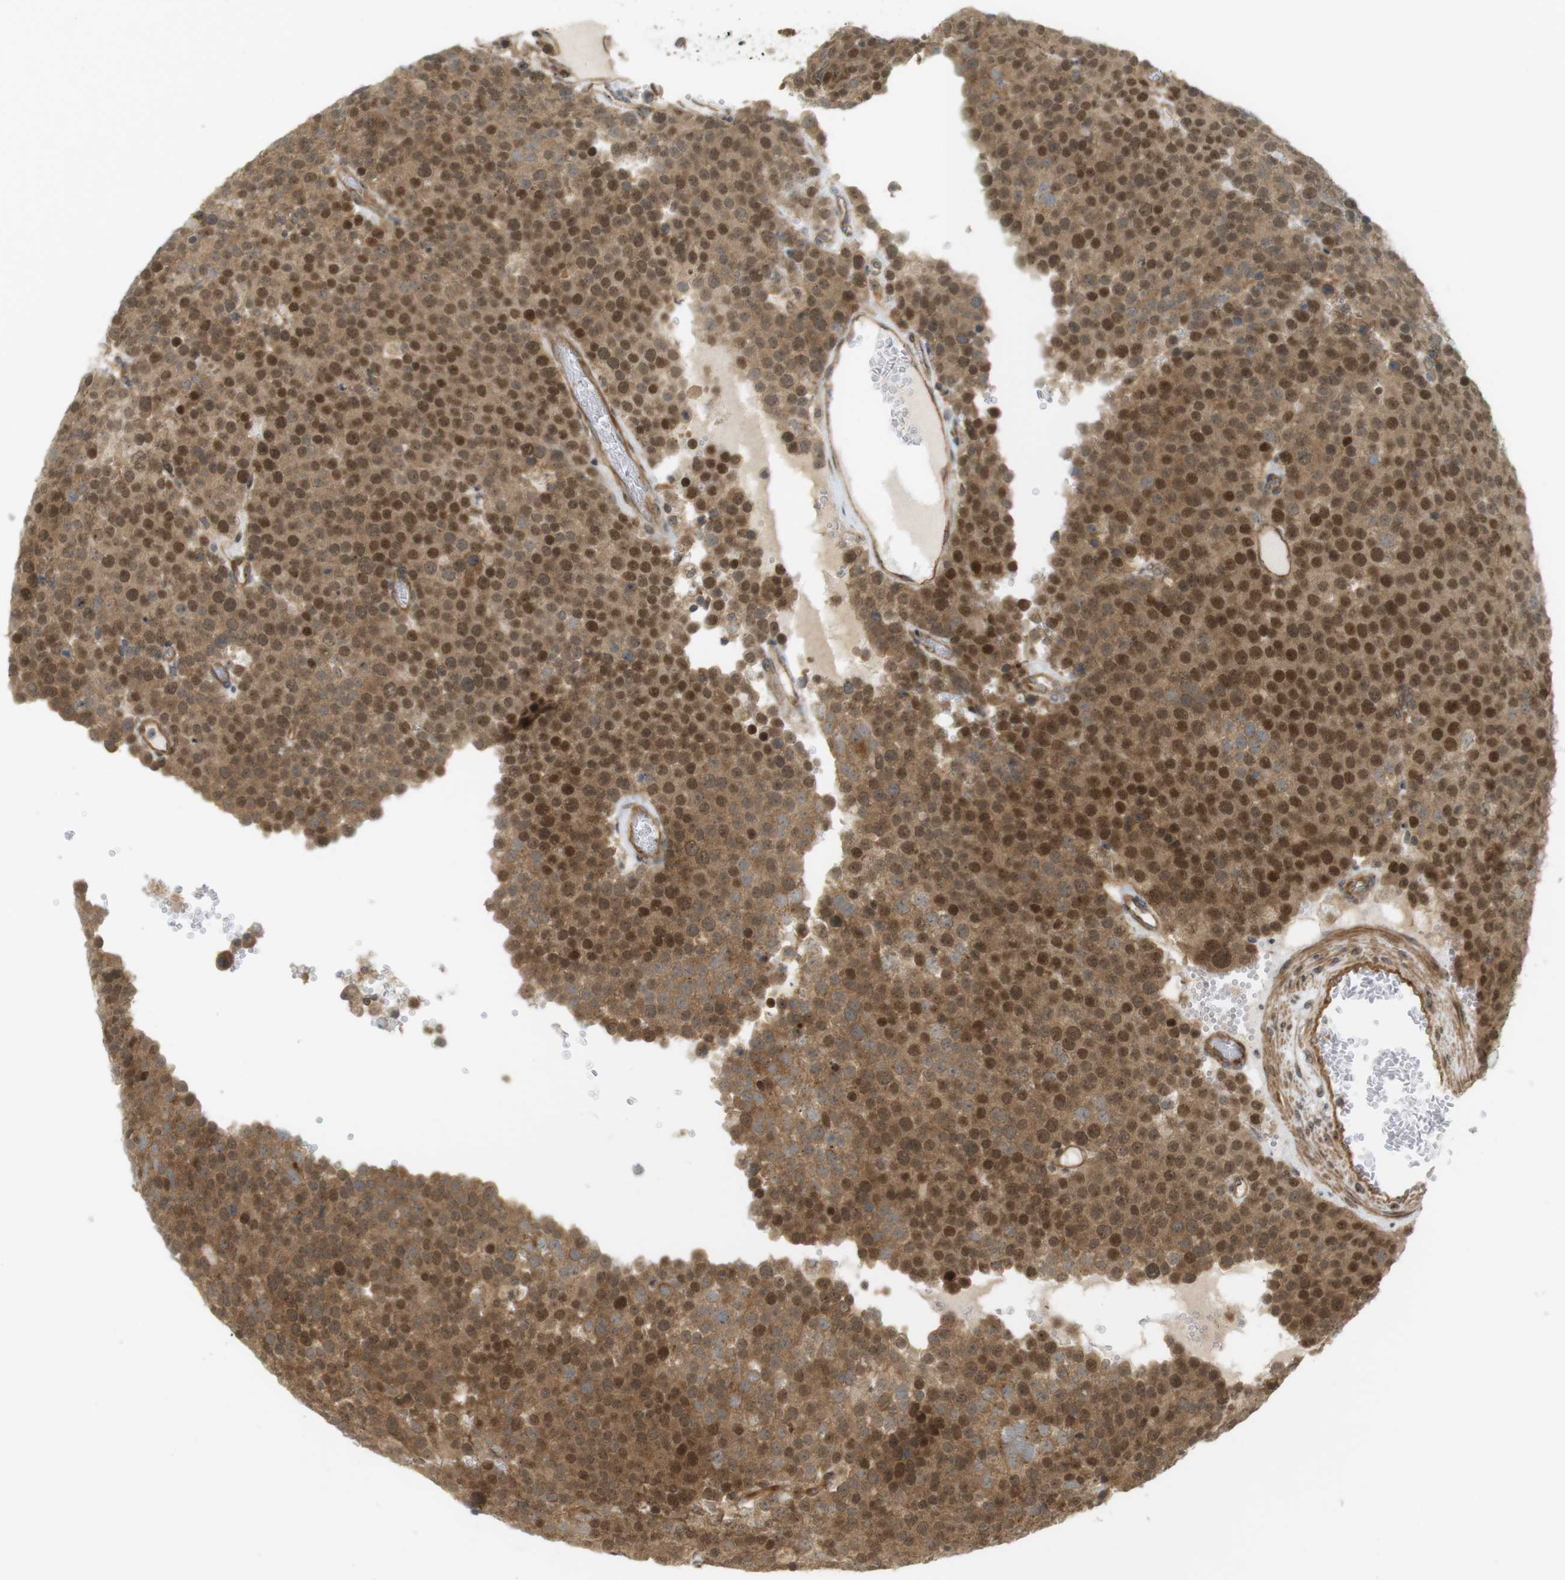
{"staining": {"intensity": "strong", "quantity": ">75%", "location": "cytoplasmic/membranous,nuclear"}, "tissue": "testis cancer", "cell_type": "Tumor cells", "image_type": "cancer", "snomed": [{"axis": "morphology", "description": "Normal tissue, NOS"}, {"axis": "morphology", "description": "Seminoma, NOS"}, {"axis": "topography", "description": "Testis"}], "caption": "About >75% of tumor cells in human testis cancer display strong cytoplasmic/membranous and nuclear protein expression as visualized by brown immunohistochemical staining.", "gene": "PA2G4", "patient": {"sex": "male", "age": 71}}